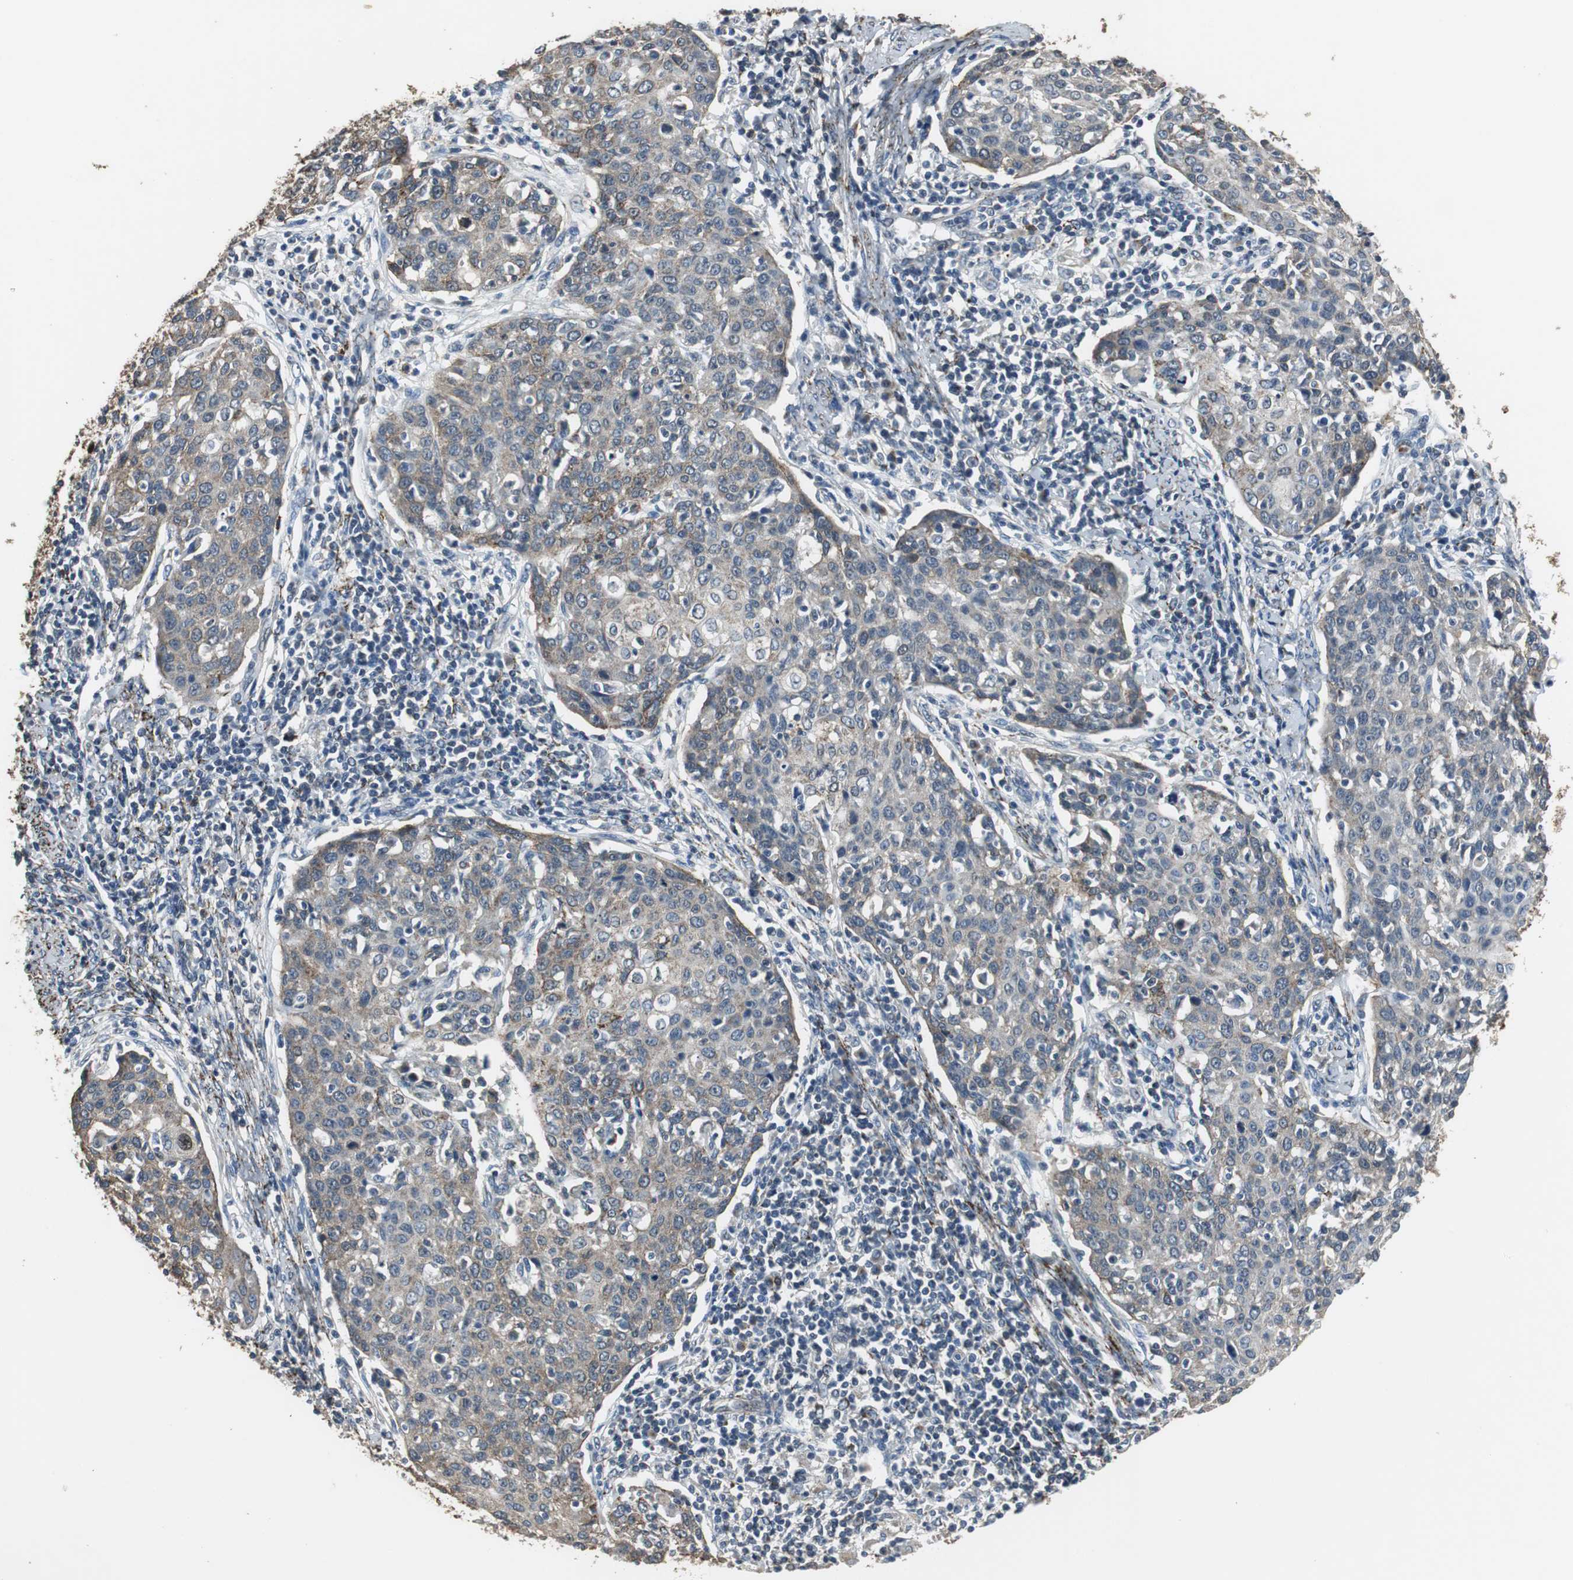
{"staining": {"intensity": "weak", "quantity": ">75%", "location": "cytoplasmic/membranous"}, "tissue": "cervical cancer", "cell_type": "Tumor cells", "image_type": "cancer", "snomed": [{"axis": "morphology", "description": "Squamous cell carcinoma, NOS"}, {"axis": "topography", "description": "Cervix"}], "caption": "Immunohistochemistry micrograph of neoplastic tissue: cervical cancer (squamous cell carcinoma) stained using immunohistochemistry (IHC) exhibits low levels of weak protein expression localized specifically in the cytoplasmic/membranous of tumor cells, appearing as a cytoplasmic/membranous brown color.", "gene": "JTB", "patient": {"sex": "female", "age": 38}}